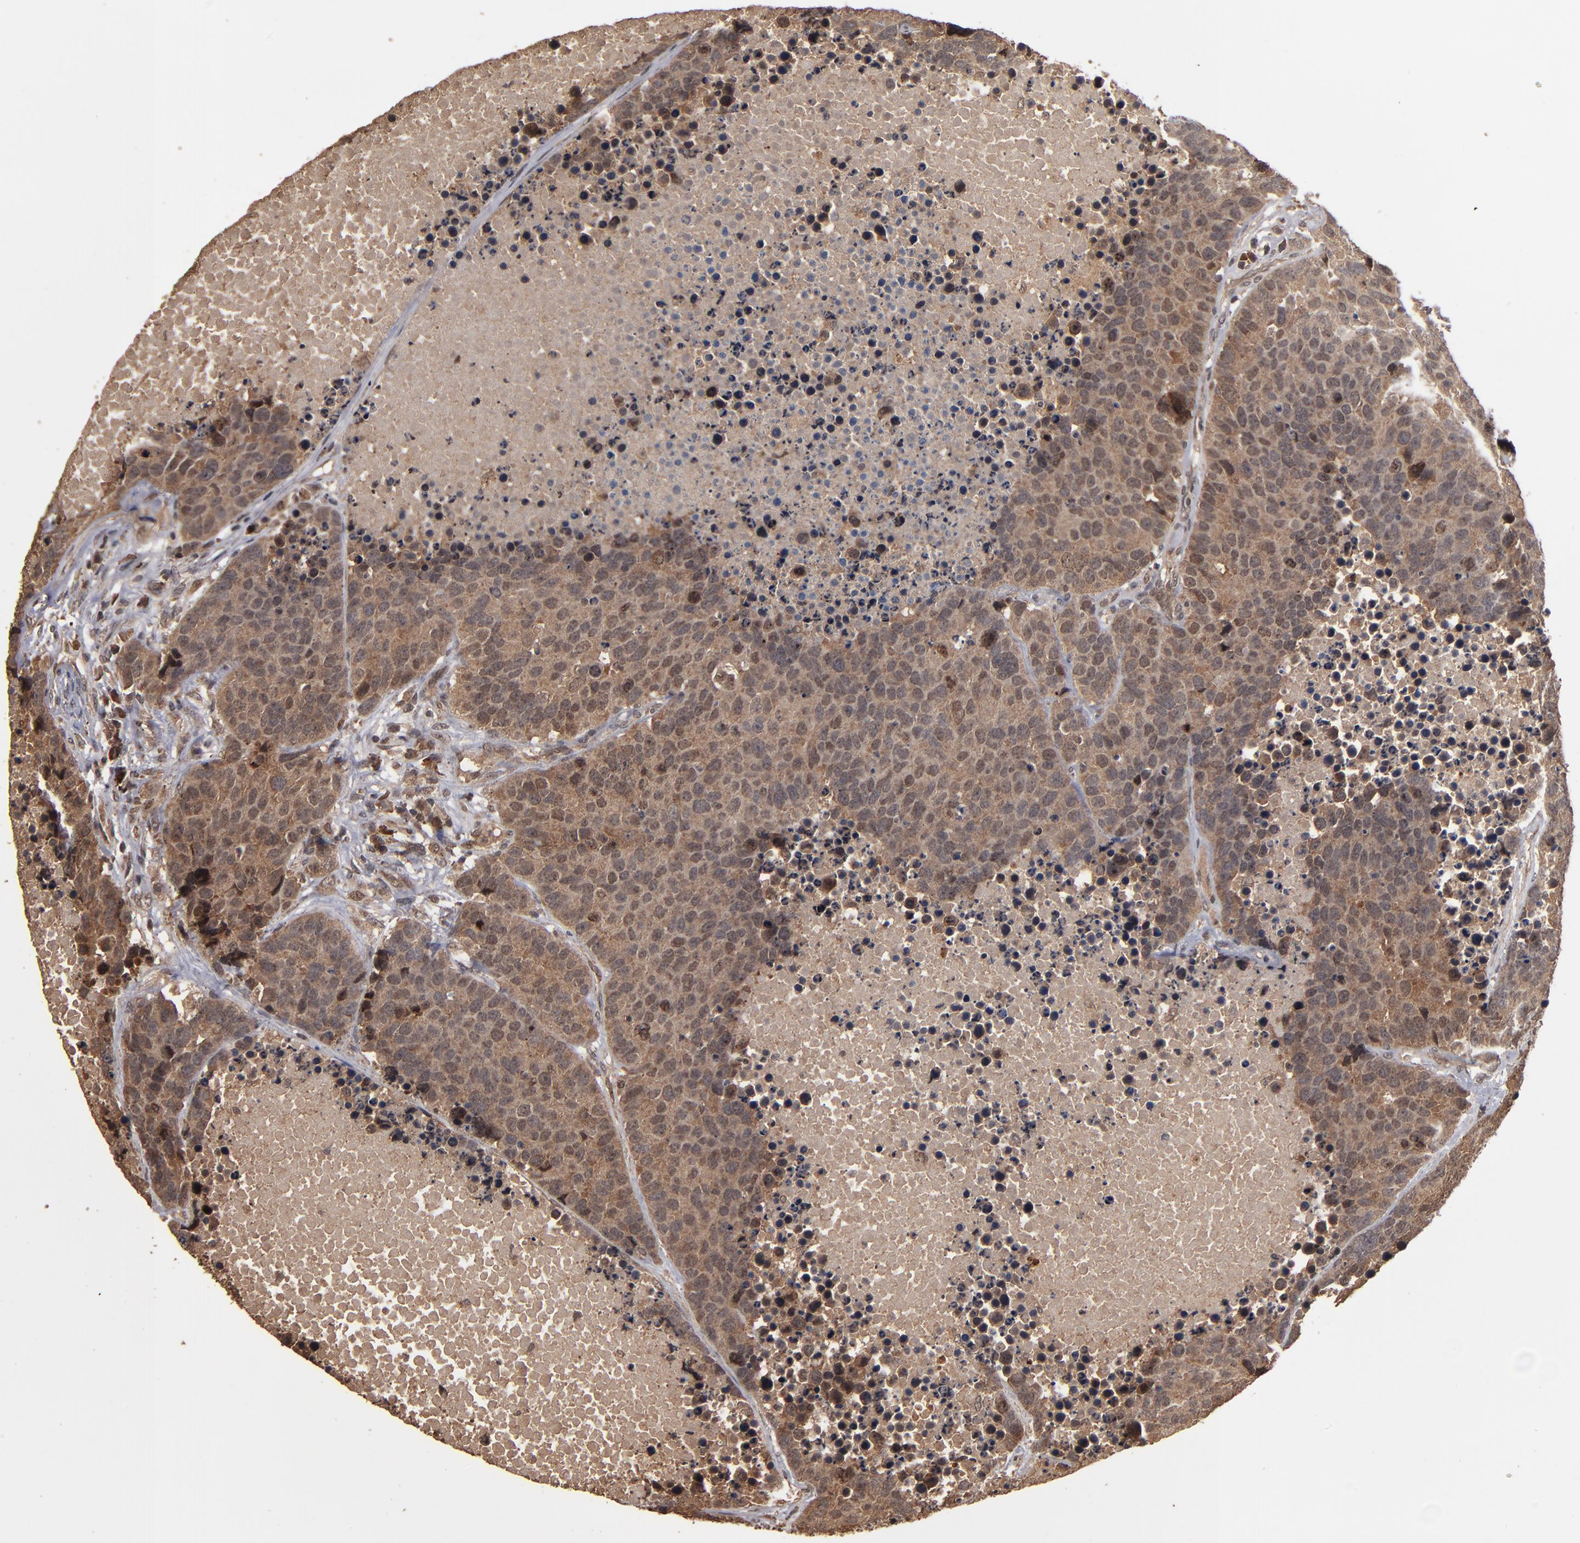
{"staining": {"intensity": "moderate", "quantity": ">75%", "location": "nuclear"}, "tissue": "carcinoid", "cell_type": "Tumor cells", "image_type": "cancer", "snomed": [{"axis": "morphology", "description": "Carcinoid, malignant, NOS"}, {"axis": "topography", "description": "Lung"}], "caption": "A medium amount of moderate nuclear expression is identified in about >75% of tumor cells in malignant carcinoid tissue.", "gene": "NXF2B", "patient": {"sex": "male", "age": 60}}